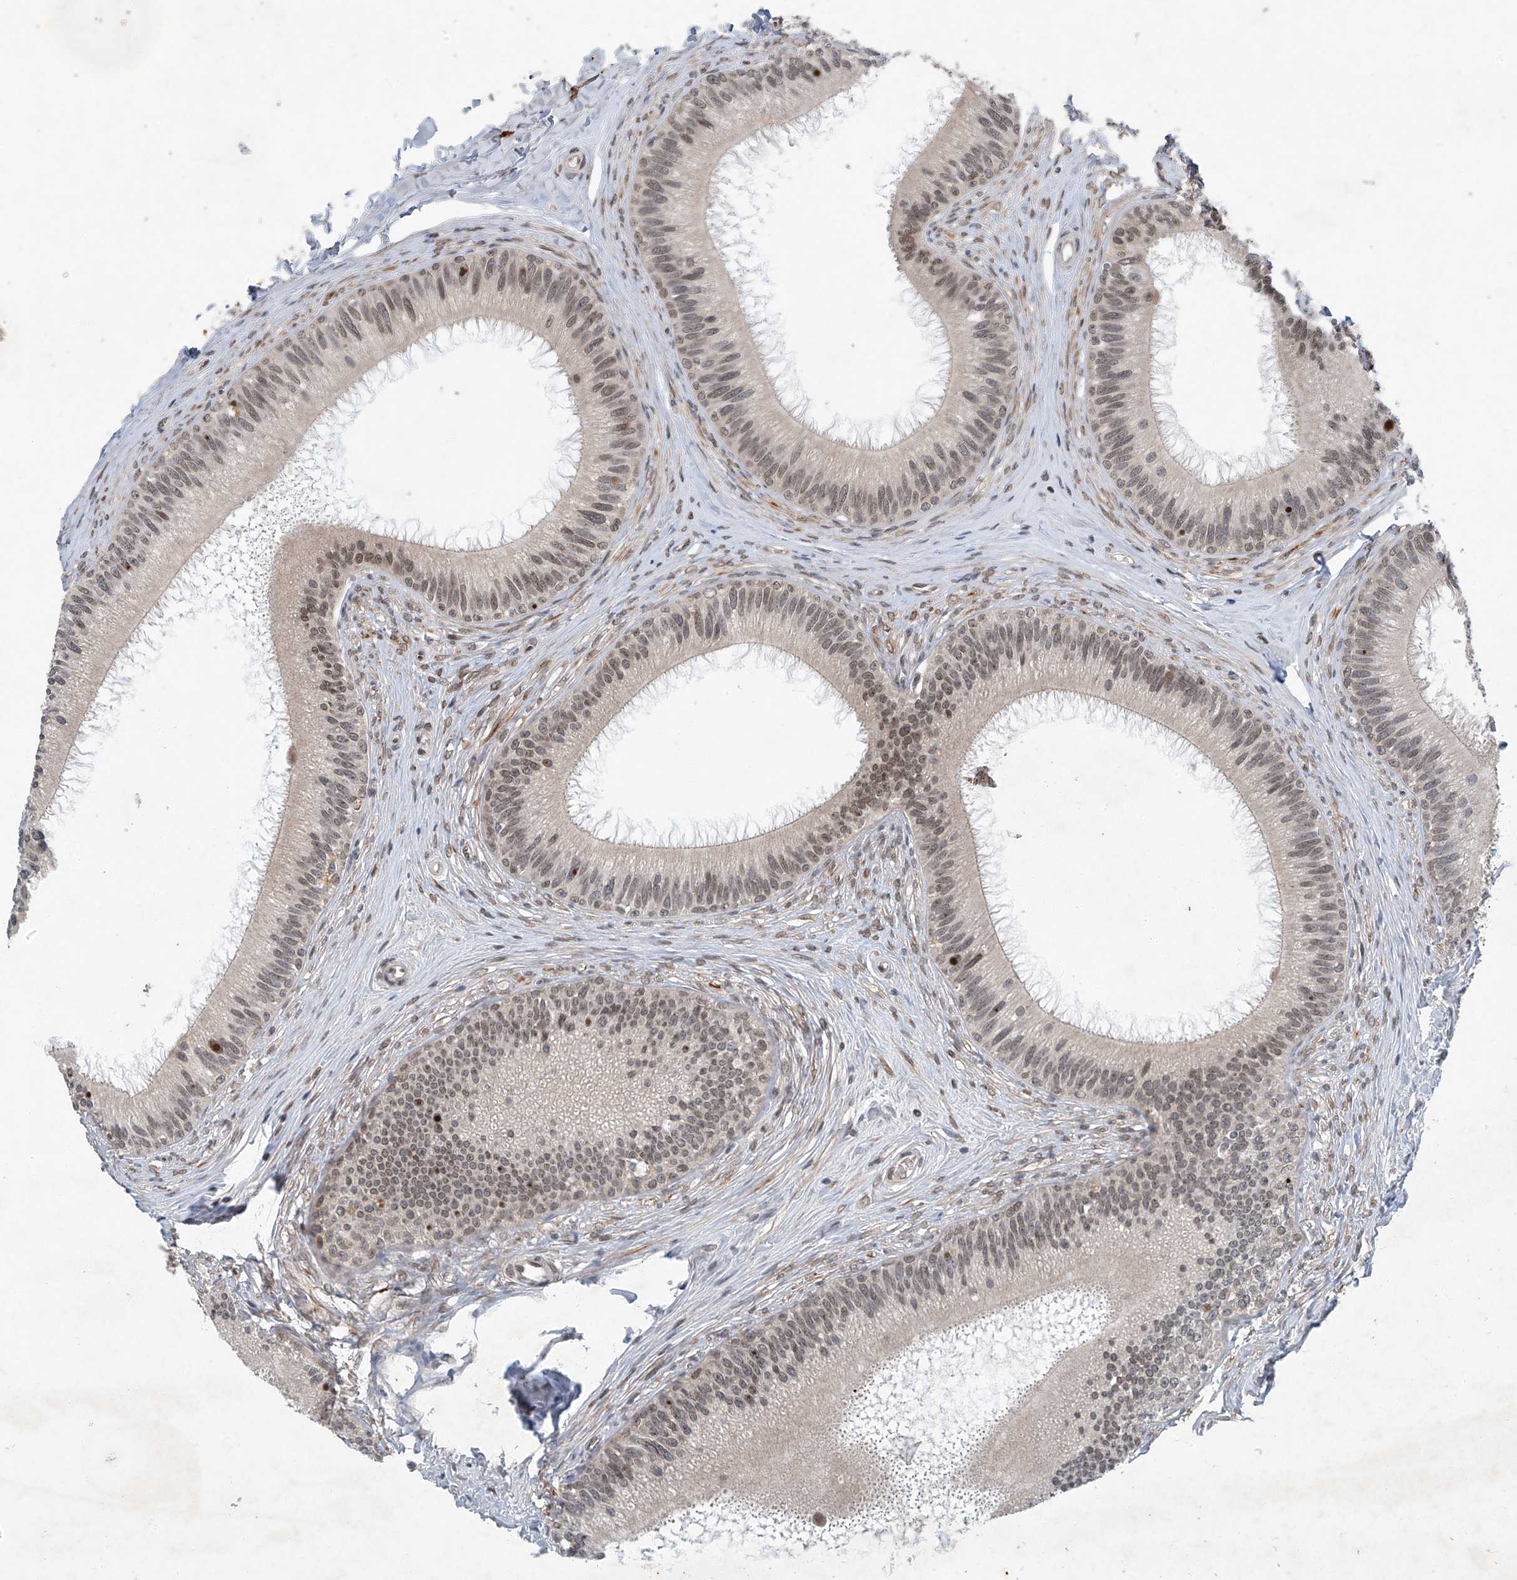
{"staining": {"intensity": "moderate", "quantity": "25%-75%", "location": "nuclear"}, "tissue": "epididymis", "cell_type": "Glandular cells", "image_type": "normal", "snomed": [{"axis": "morphology", "description": "Normal tissue, NOS"}, {"axis": "topography", "description": "Epididymis"}], "caption": "IHC micrograph of normal human epididymis stained for a protein (brown), which exhibits medium levels of moderate nuclear staining in approximately 25%-75% of glandular cells.", "gene": "TAF8", "patient": {"sex": "male", "age": 27}}